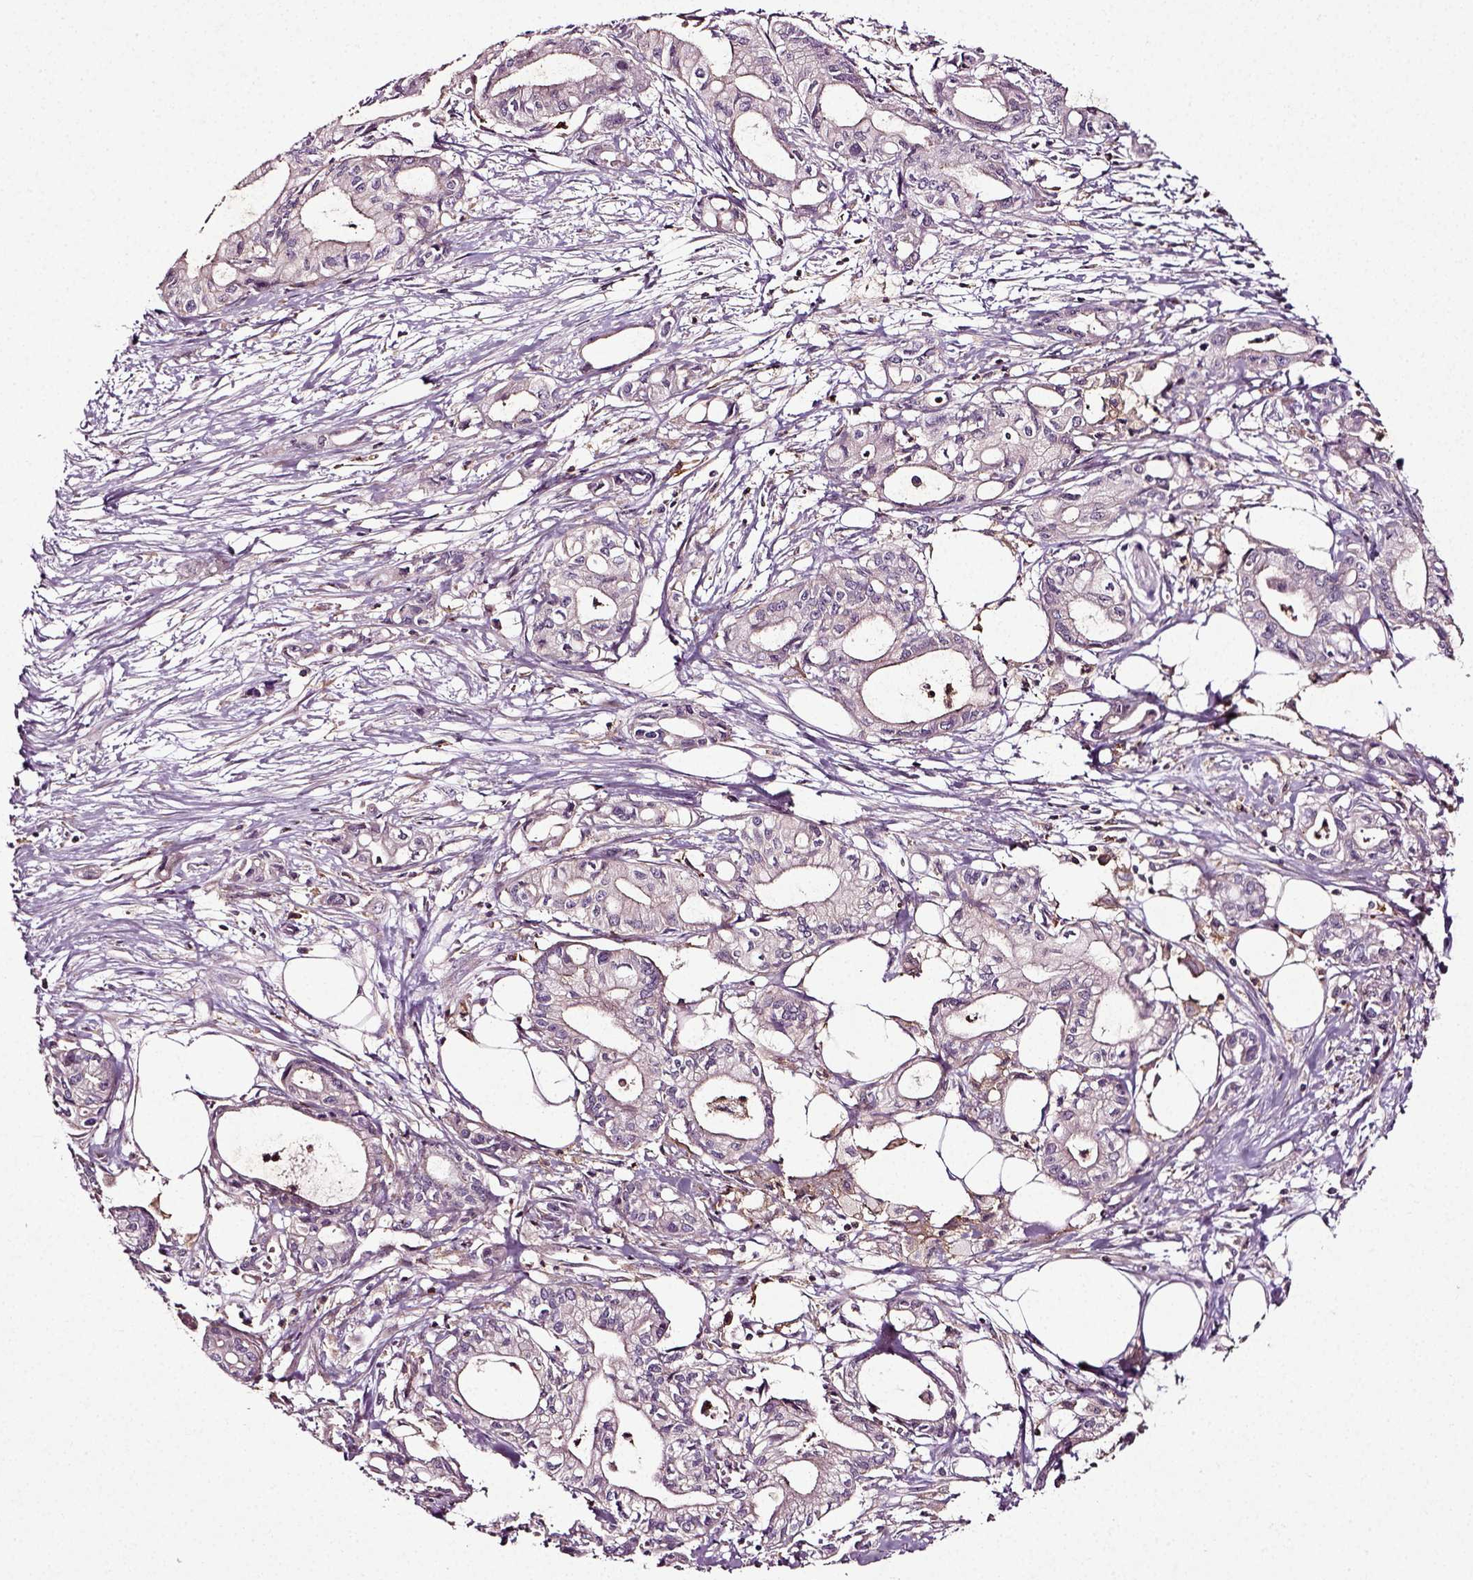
{"staining": {"intensity": "negative", "quantity": "none", "location": "none"}, "tissue": "pancreatic cancer", "cell_type": "Tumor cells", "image_type": "cancer", "snomed": [{"axis": "morphology", "description": "Adenocarcinoma, NOS"}, {"axis": "topography", "description": "Pancreas"}], "caption": "Pancreatic cancer (adenocarcinoma) was stained to show a protein in brown. There is no significant expression in tumor cells. (Stains: DAB (3,3'-diaminobenzidine) immunohistochemistry (IHC) with hematoxylin counter stain, Microscopy: brightfield microscopy at high magnification).", "gene": "RHOF", "patient": {"sex": "male", "age": 71}}